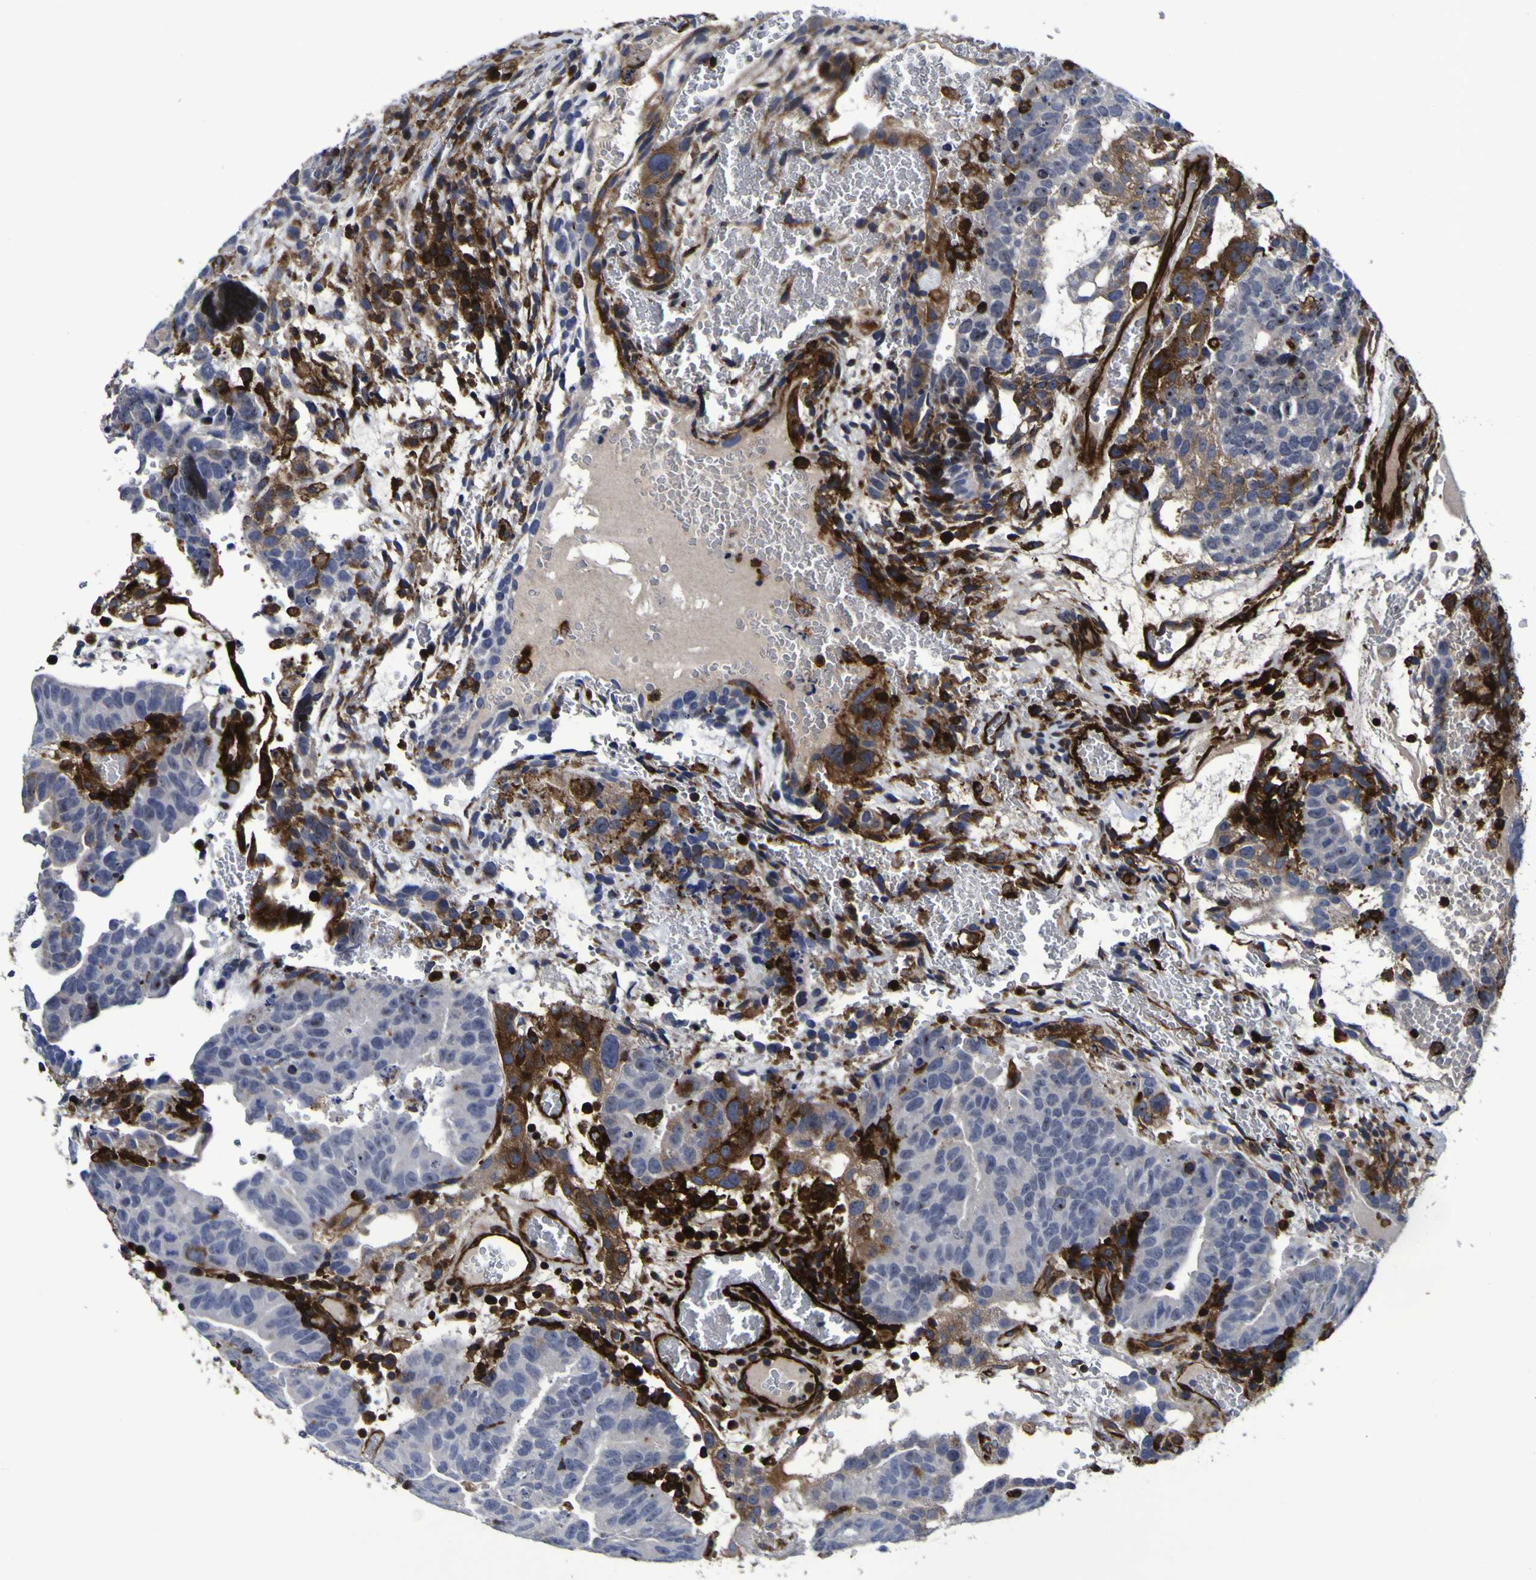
{"staining": {"intensity": "strong", "quantity": "<25%", "location": "cytoplasmic/membranous,nuclear"}, "tissue": "testis cancer", "cell_type": "Tumor cells", "image_type": "cancer", "snomed": [{"axis": "morphology", "description": "Seminoma, NOS"}, {"axis": "morphology", "description": "Carcinoma, Embryonal, NOS"}, {"axis": "topography", "description": "Testis"}], "caption": "This is a histology image of IHC staining of testis cancer (embryonal carcinoma), which shows strong staining in the cytoplasmic/membranous and nuclear of tumor cells.", "gene": "MGLL", "patient": {"sex": "male", "age": 52}}